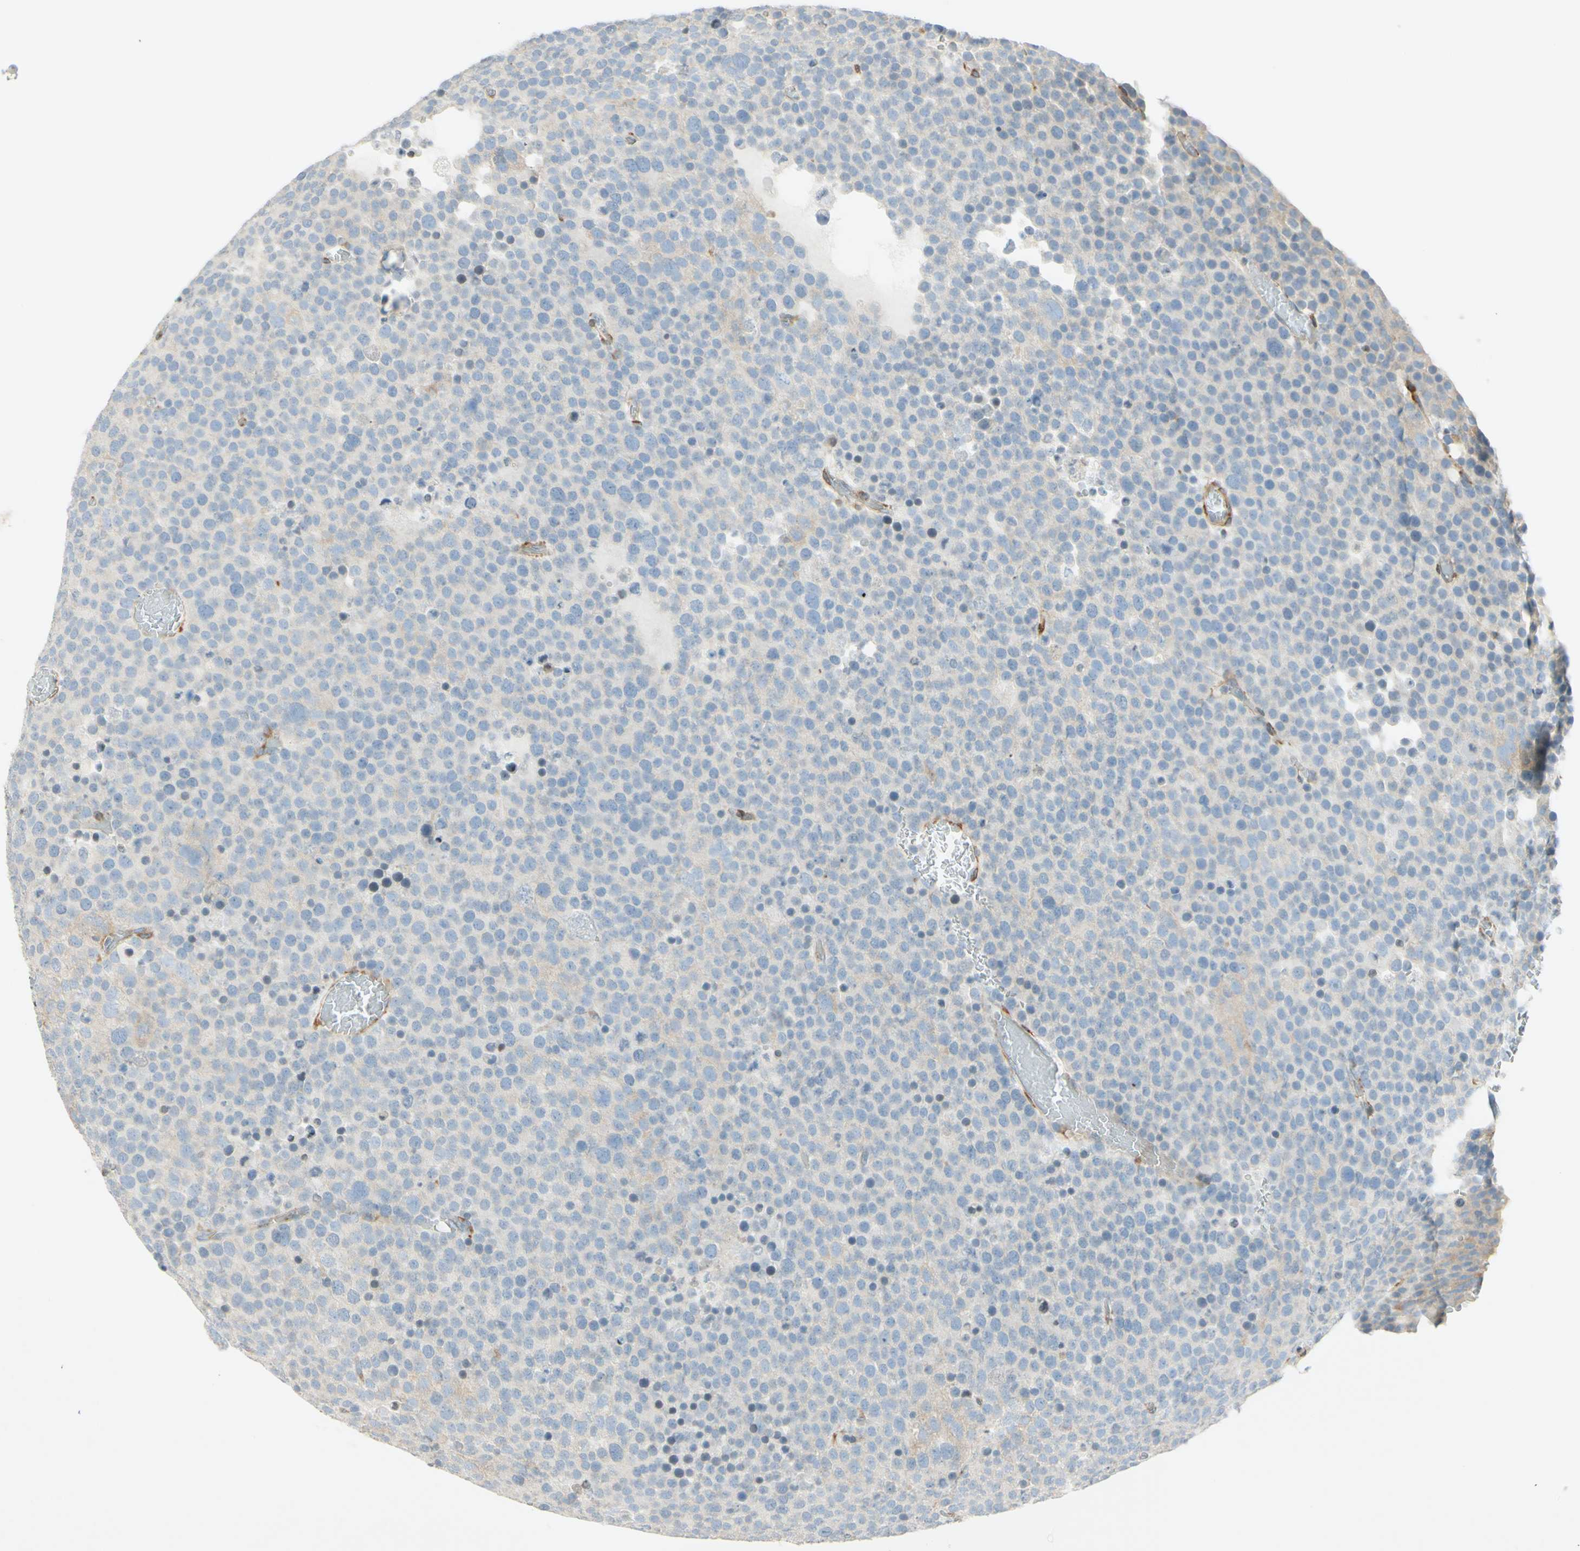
{"staining": {"intensity": "negative", "quantity": "none", "location": "none"}, "tissue": "testis cancer", "cell_type": "Tumor cells", "image_type": "cancer", "snomed": [{"axis": "morphology", "description": "Seminoma, NOS"}, {"axis": "topography", "description": "Testis"}], "caption": "DAB immunohistochemical staining of human testis cancer exhibits no significant positivity in tumor cells.", "gene": "MAP1B", "patient": {"sex": "male", "age": 71}}